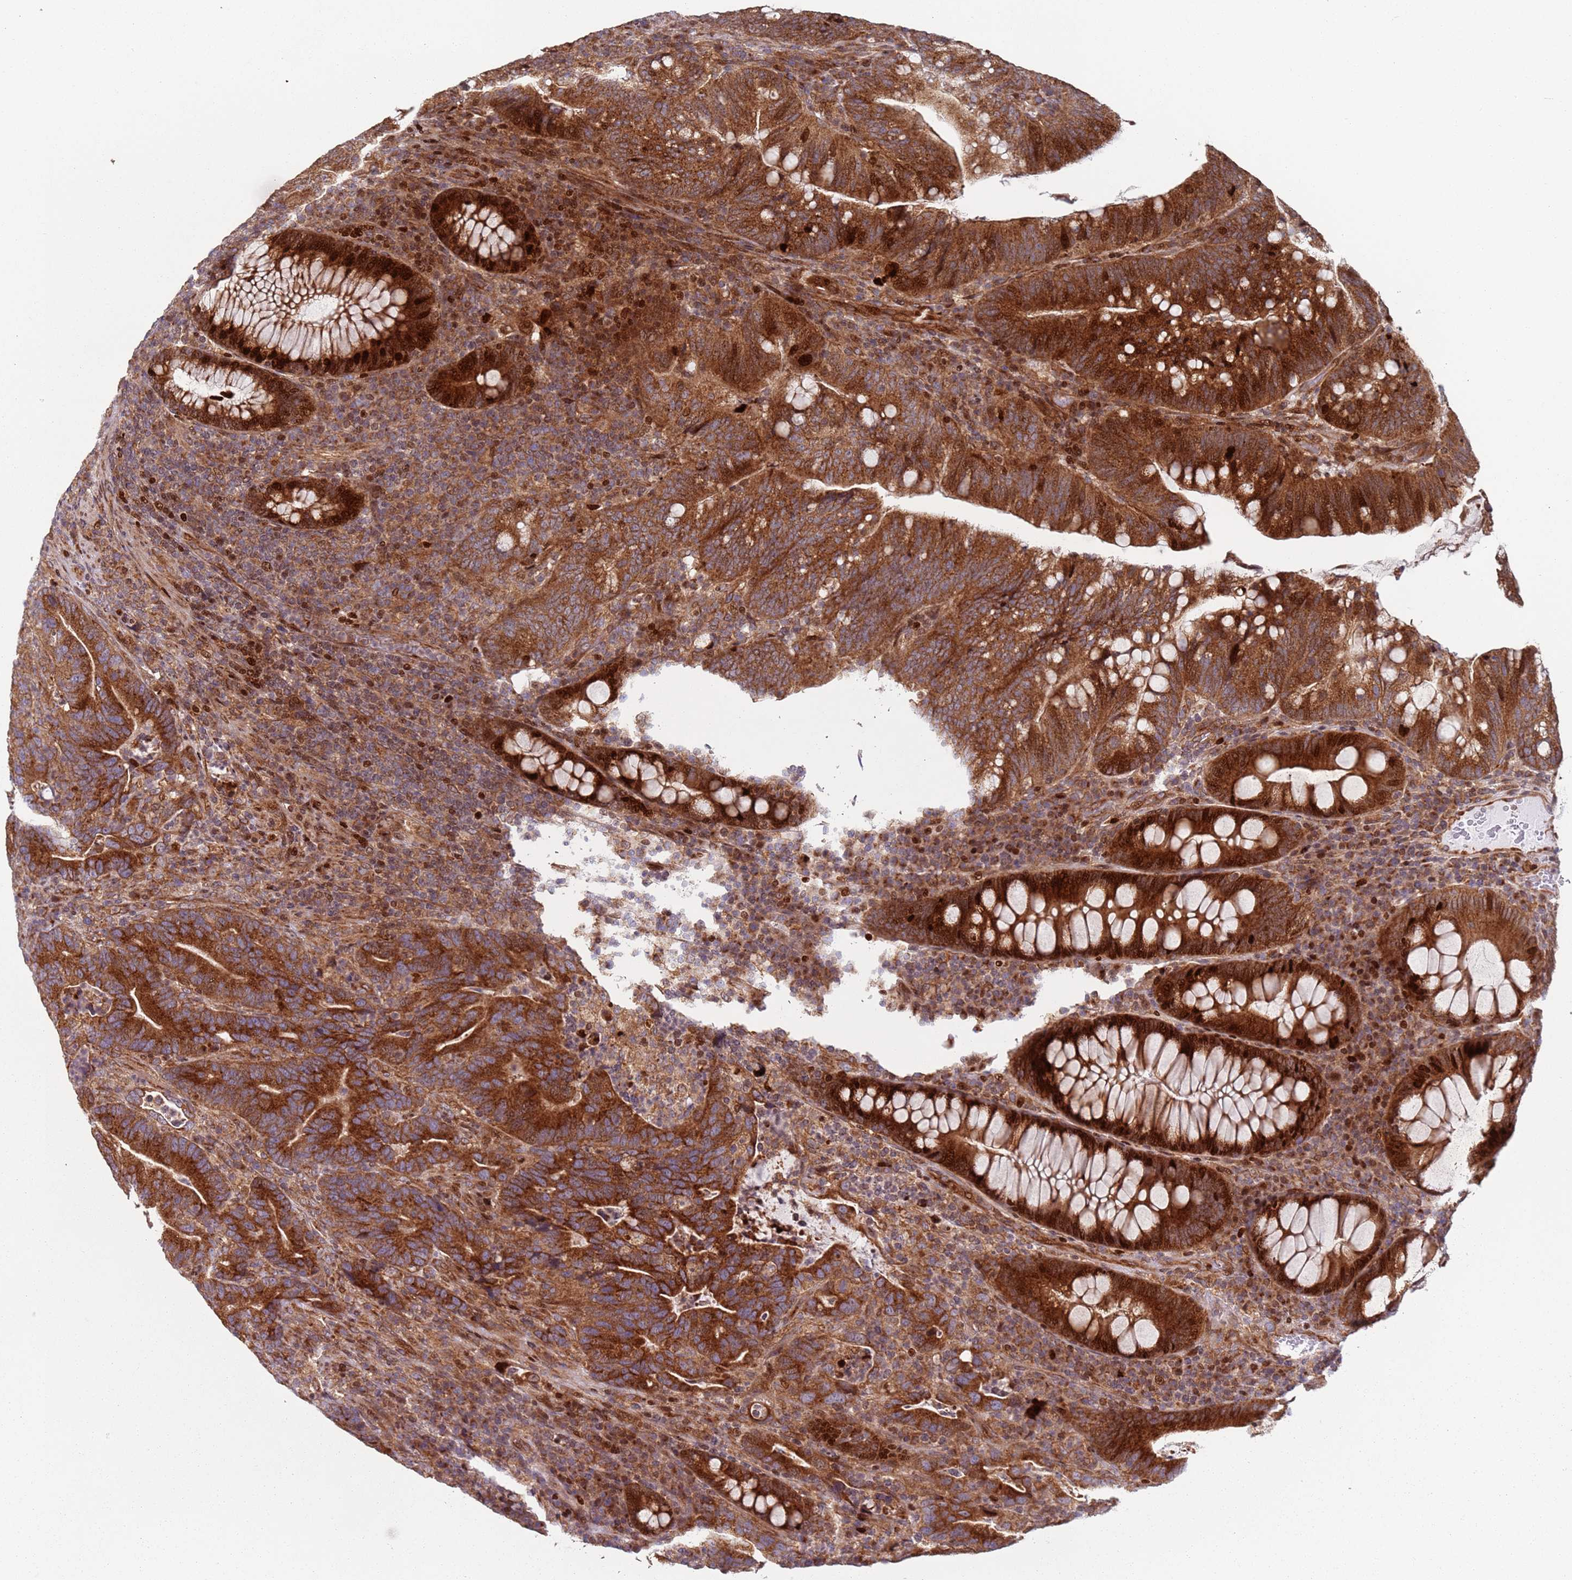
{"staining": {"intensity": "strong", "quantity": ">75%", "location": "cytoplasmic/membranous,nuclear"}, "tissue": "colorectal cancer", "cell_type": "Tumor cells", "image_type": "cancer", "snomed": [{"axis": "morphology", "description": "Adenocarcinoma, NOS"}, {"axis": "topography", "description": "Colon"}], "caption": "Colorectal cancer stained for a protein (brown) exhibits strong cytoplasmic/membranous and nuclear positive positivity in about >75% of tumor cells.", "gene": "HNRNPLL", "patient": {"sex": "female", "age": 66}}